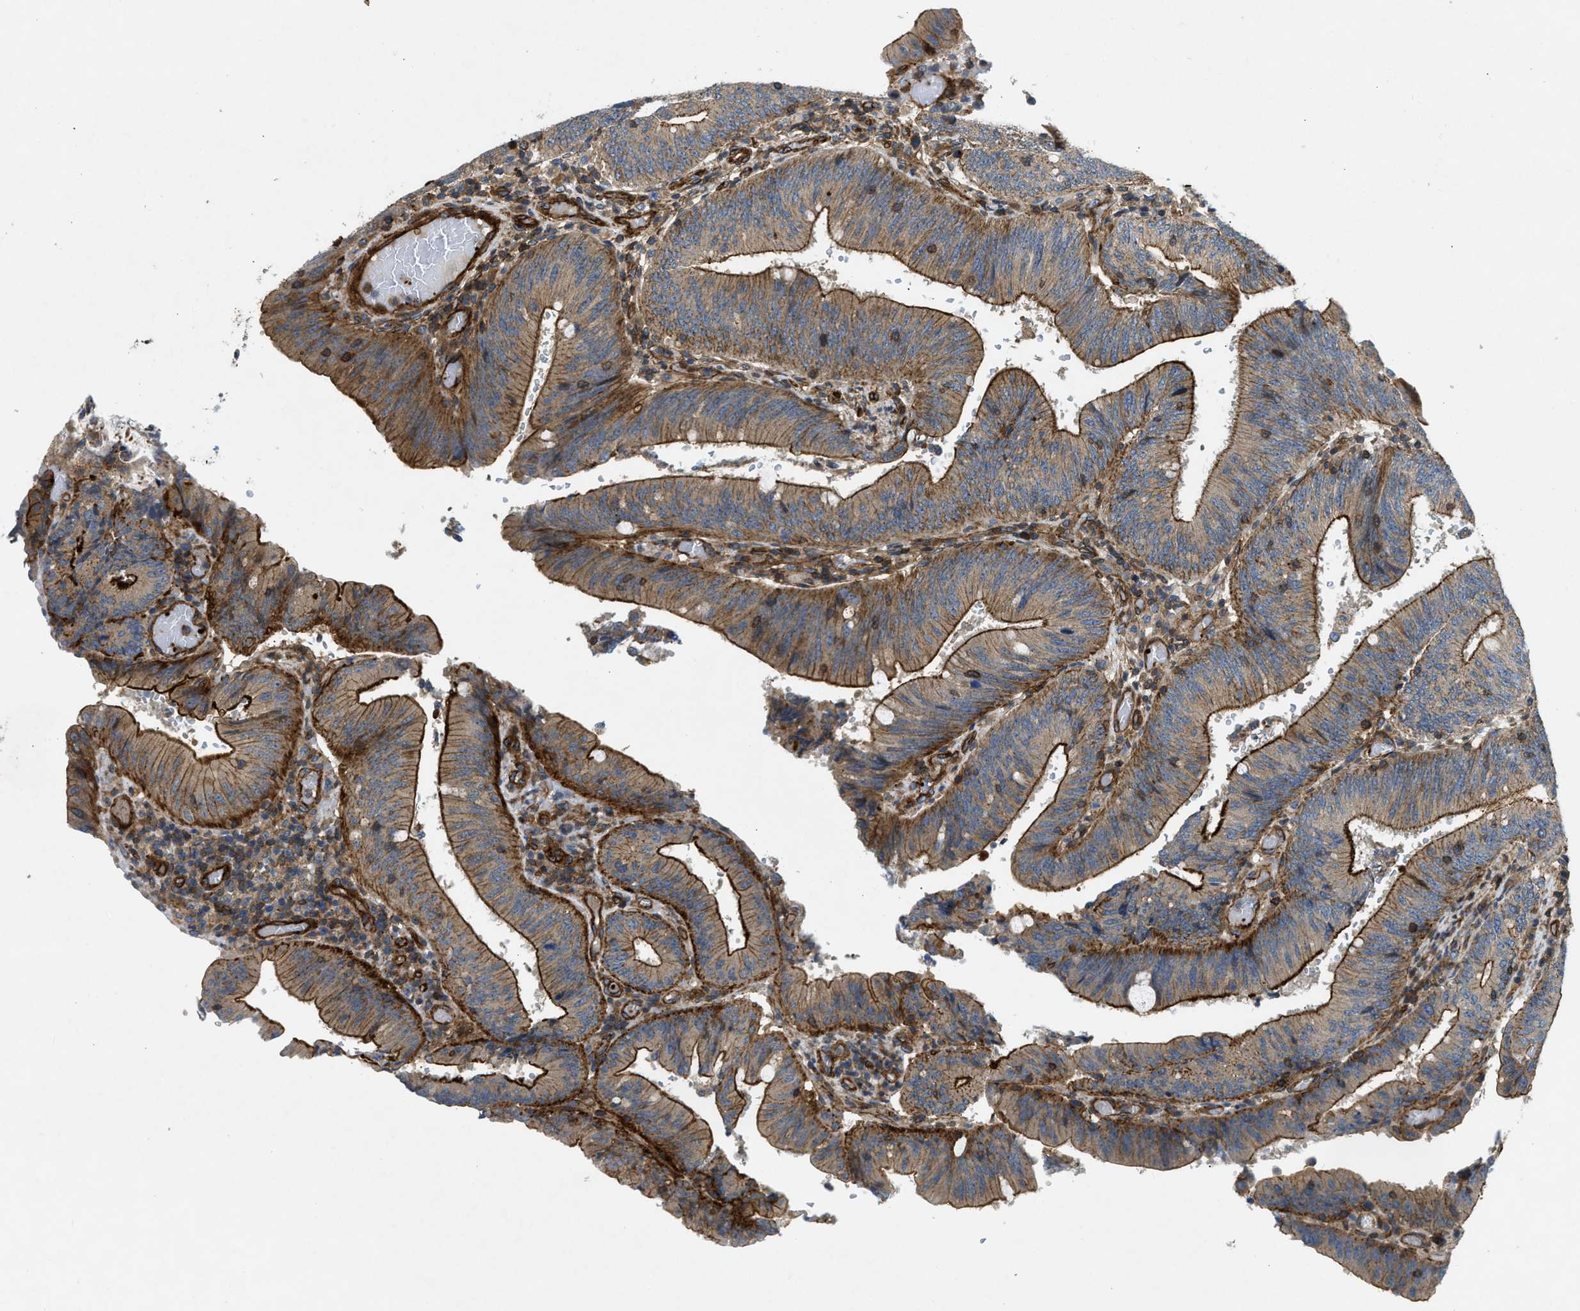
{"staining": {"intensity": "strong", "quantity": ">75%", "location": "cytoplasmic/membranous"}, "tissue": "colorectal cancer", "cell_type": "Tumor cells", "image_type": "cancer", "snomed": [{"axis": "morphology", "description": "Normal tissue, NOS"}, {"axis": "morphology", "description": "Adenocarcinoma, NOS"}, {"axis": "topography", "description": "Rectum"}], "caption": "Colorectal adenocarcinoma stained with a brown dye exhibits strong cytoplasmic/membranous positive staining in about >75% of tumor cells.", "gene": "NYNRIN", "patient": {"sex": "female", "age": 66}}